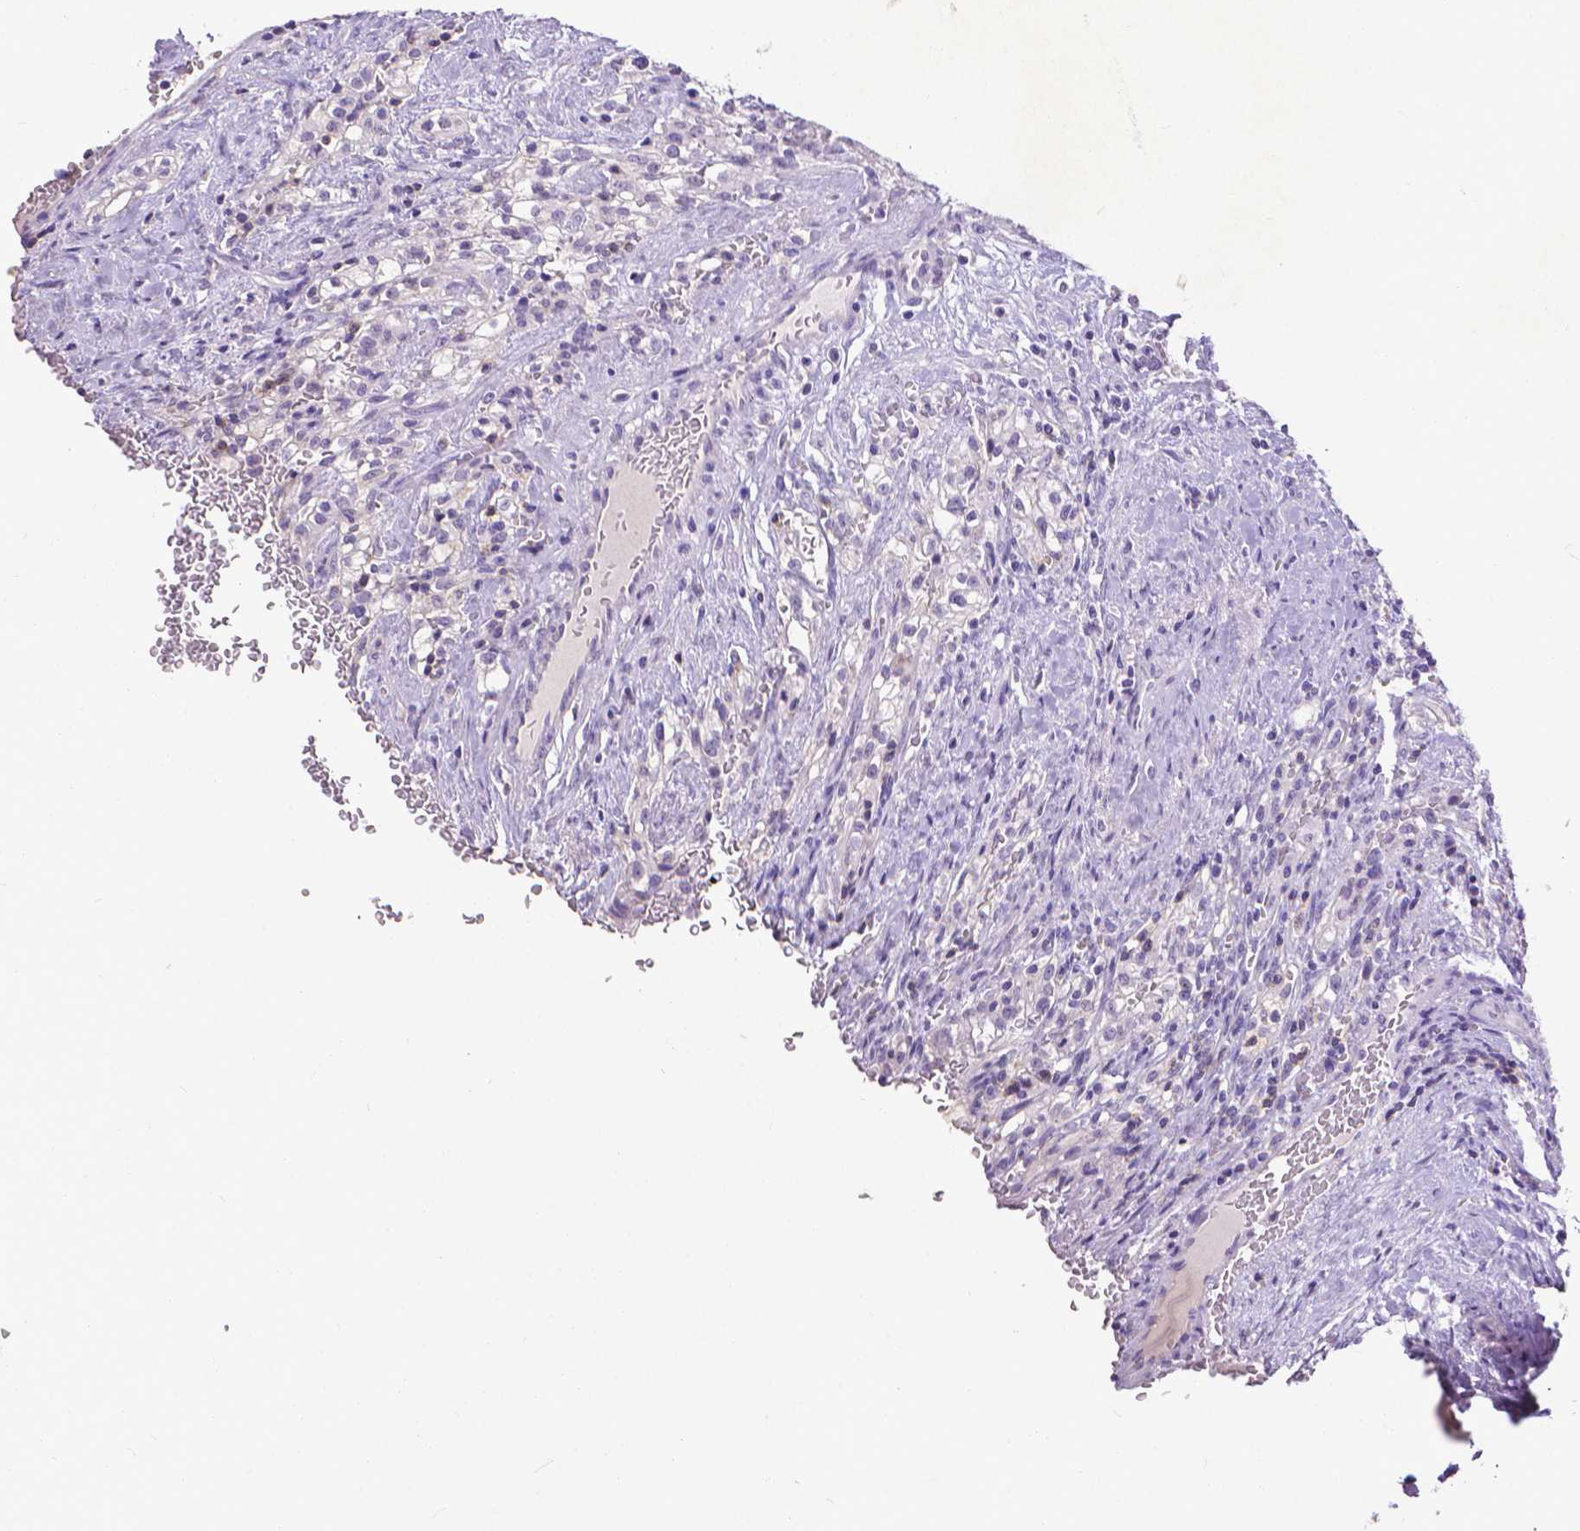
{"staining": {"intensity": "negative", "quantity": "none", "location": "none"}, "tissue": "renal cancer", "cell_type": "Tumor cells", "image_type": "cancer", "snomed": [{"axis": "morphology", "description": "Adenocarcinoma, NOS"}, {"axis": "topography", "description": "Kidney"}], "caption": "There is no significant staining in tumor cells of adenocarcinoma (renal). Brightfield microscopy of IHC stained with DAB (3,3'-diaminobenzidine) (brown) and hematoxylin (blue), captured at high magnification.", "gene": "CD4", "patient": {"sex": "female", "age": 74}}